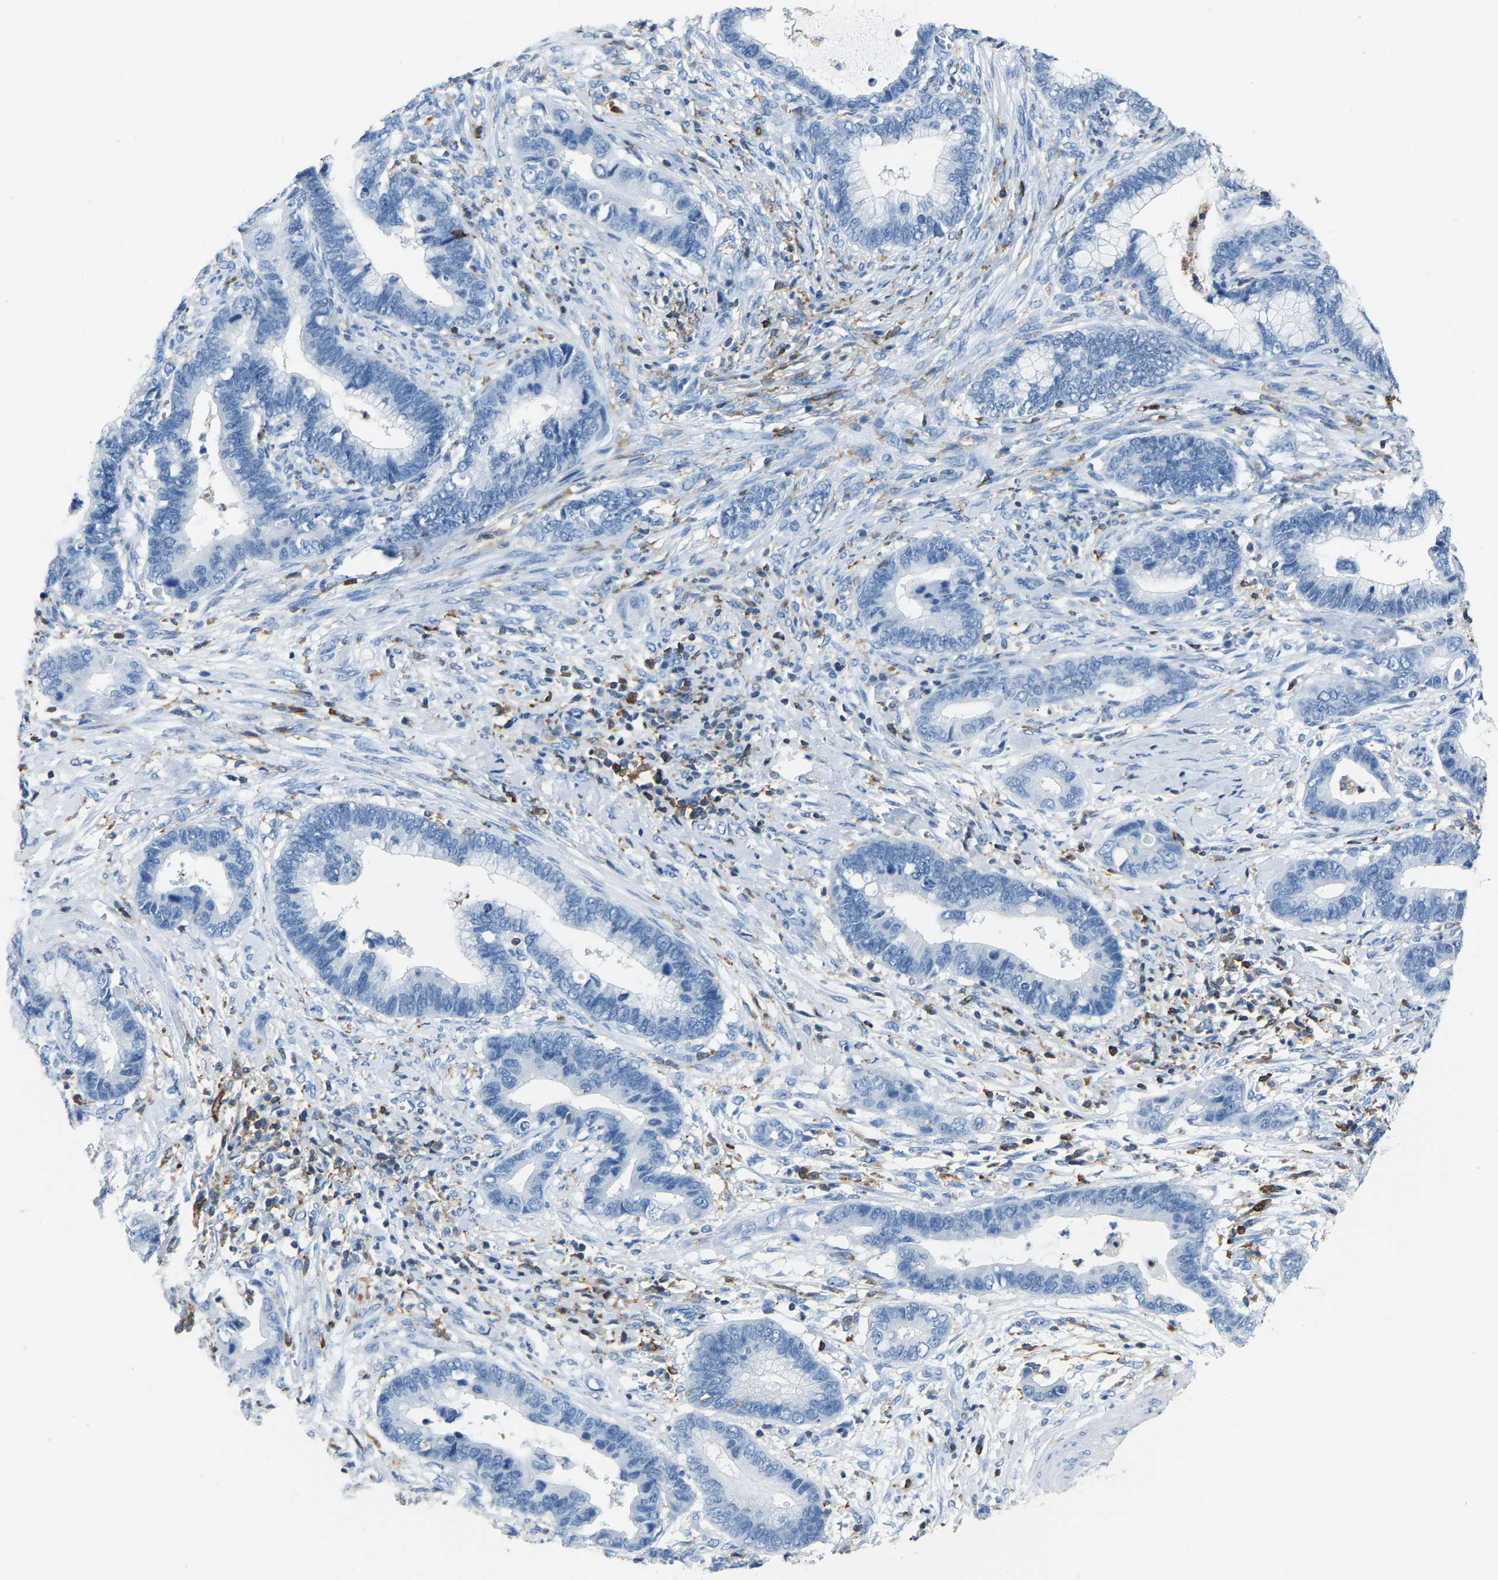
{"staining": {"intensity": "negative", "quantity": "none", "location": "none"}, "tissue": "cervical cancer", "cell_type": "Tumor cells", "image_type": "cancer", "snomed": [{"axis": "morphology", "description": "Adenocarcinoma, NOS"}, {"axis": "topography", "description": "Cervix"}], "caption": "Immunohistochemical staining of cervical cancer (adenocarcinoma) demonstrates no significant expression in tumor cells. The staining is performed using DAB (3,3'-diaminobenzidine) brown chromogen with nuclei counter-stained in using hematoxylin.", "gene": "ARHGAP45", "patient": {"sex": "female", "age": 44}}